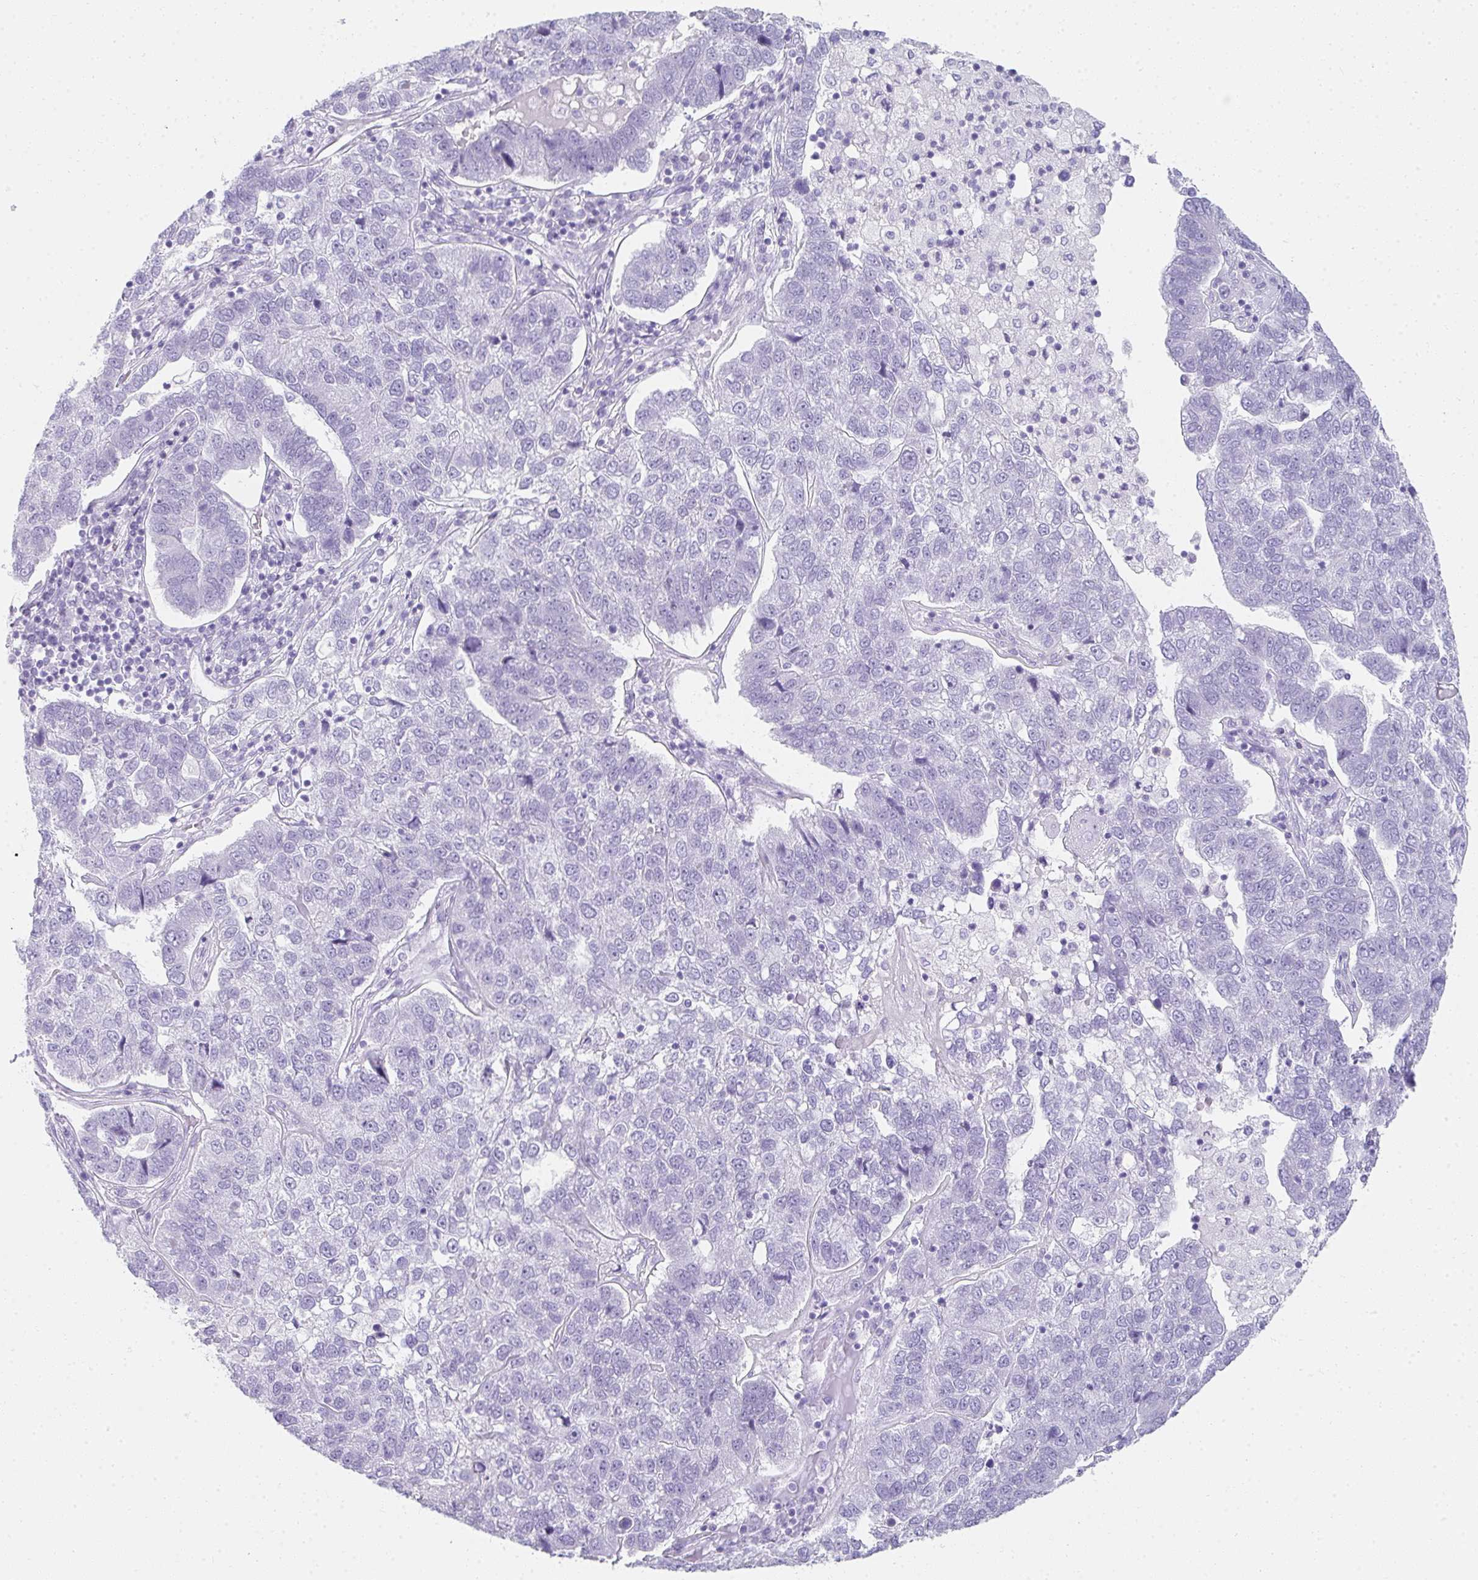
{"staining": {"intensity": "negative", "quantity": "none", "location": "none"}, "tissue": "pancreatic cancer", "cell_type": "Tumor cells", "image_type": "cancer", "snomed": [{"axis": "morphology", "description": "Adenocarcinoma, NOS"}, {"axis": "topography", "description": "Pancreas"}], "caption": "This is an immunohistochemistry (IHC) image of adenocarcinoma (pancreatic). There is no expression in tumor cells.", "gene": "RLF", "patient": {"sex": "female", "age": 61}}